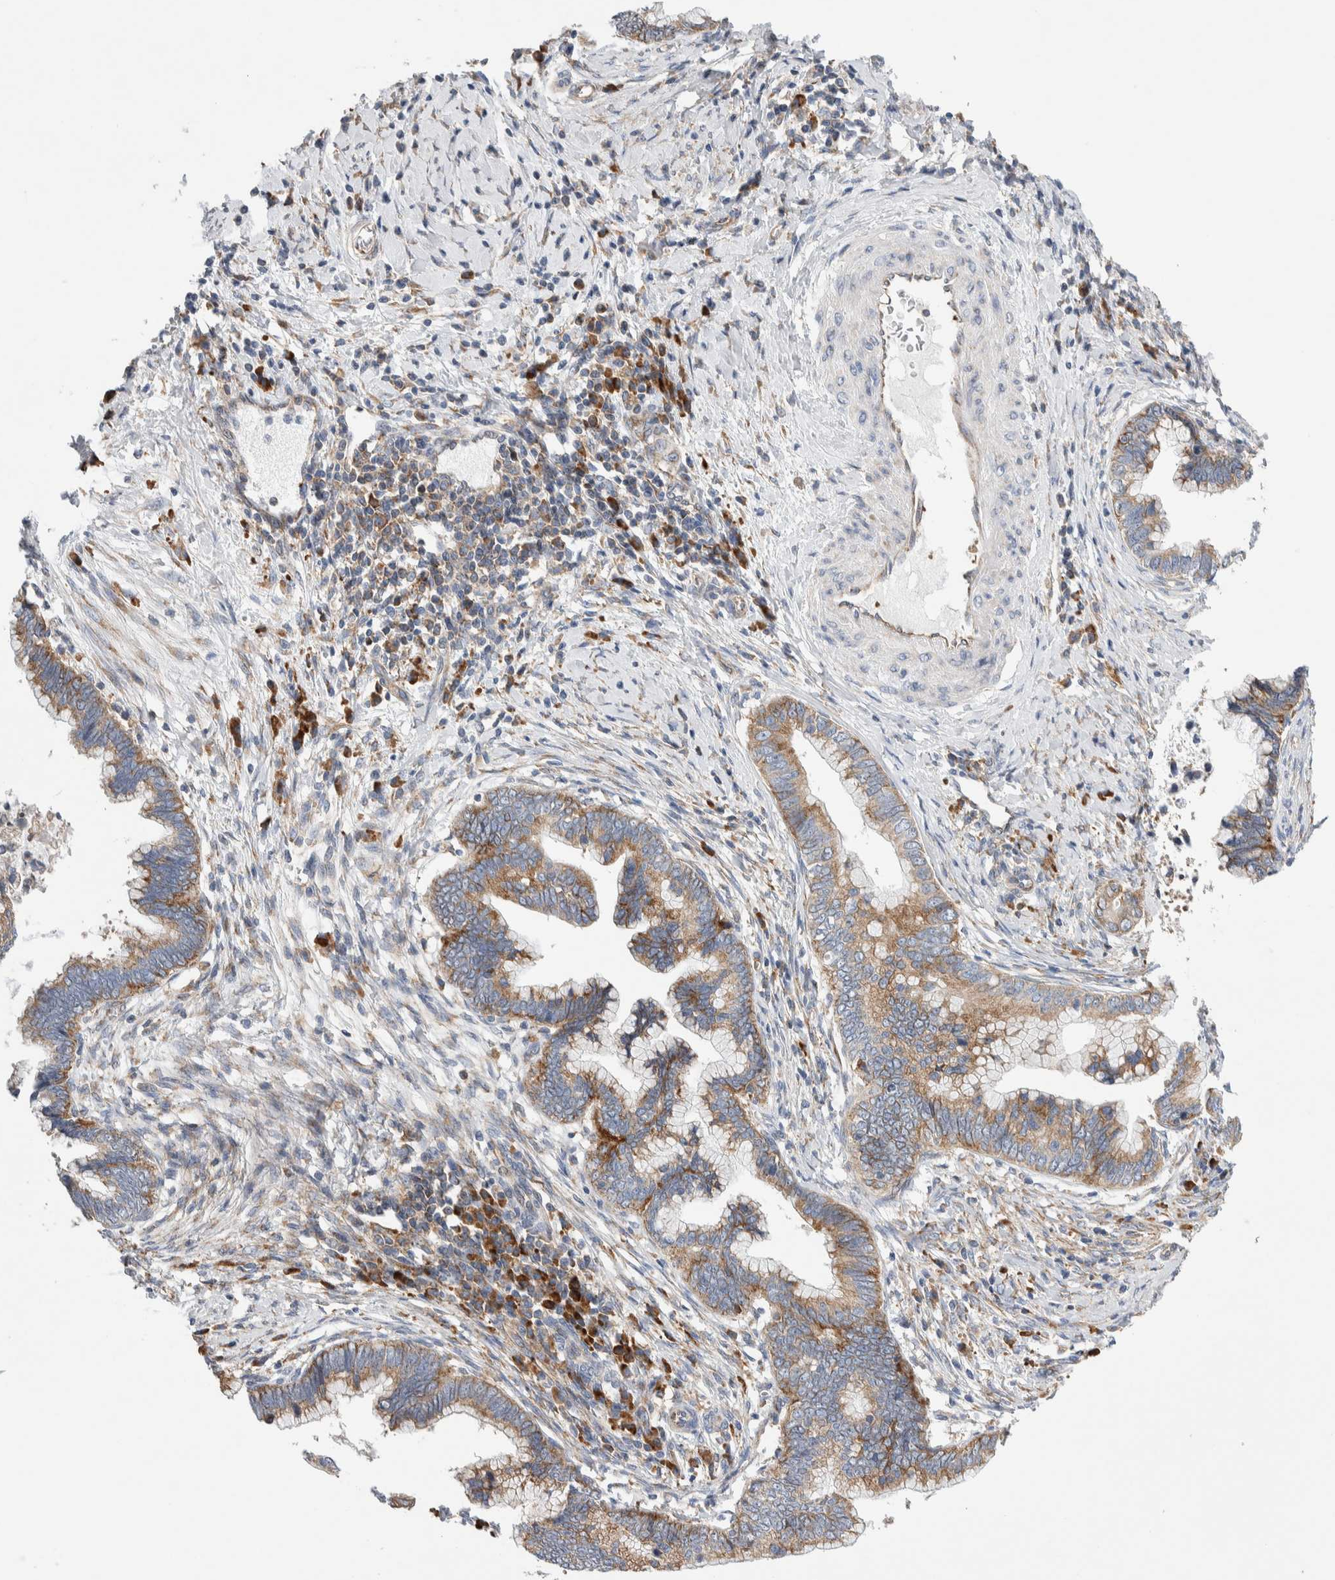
{"staining": {"intensity": "moderate", "quantity": ">75%", "location": "cytoplasmic/membranous"}, "tissue": "cervical cancer", "cell_type": "Tumor cells", "image_type": "cancer", "snomed": [{"axis": "morphology", "description": "Adenocarcinoma, NOS"}, {"axis": "topography", "description": "Cervix"}], "caption": "Adenocarcinoma (cervical) tissue shows moderate cytoplasmic/membranous staining in about >75% of tumor cells, visualized by immunohistochemistry.", "gene": "RACK1", "patient": {"sex": "female", "age": 44}}